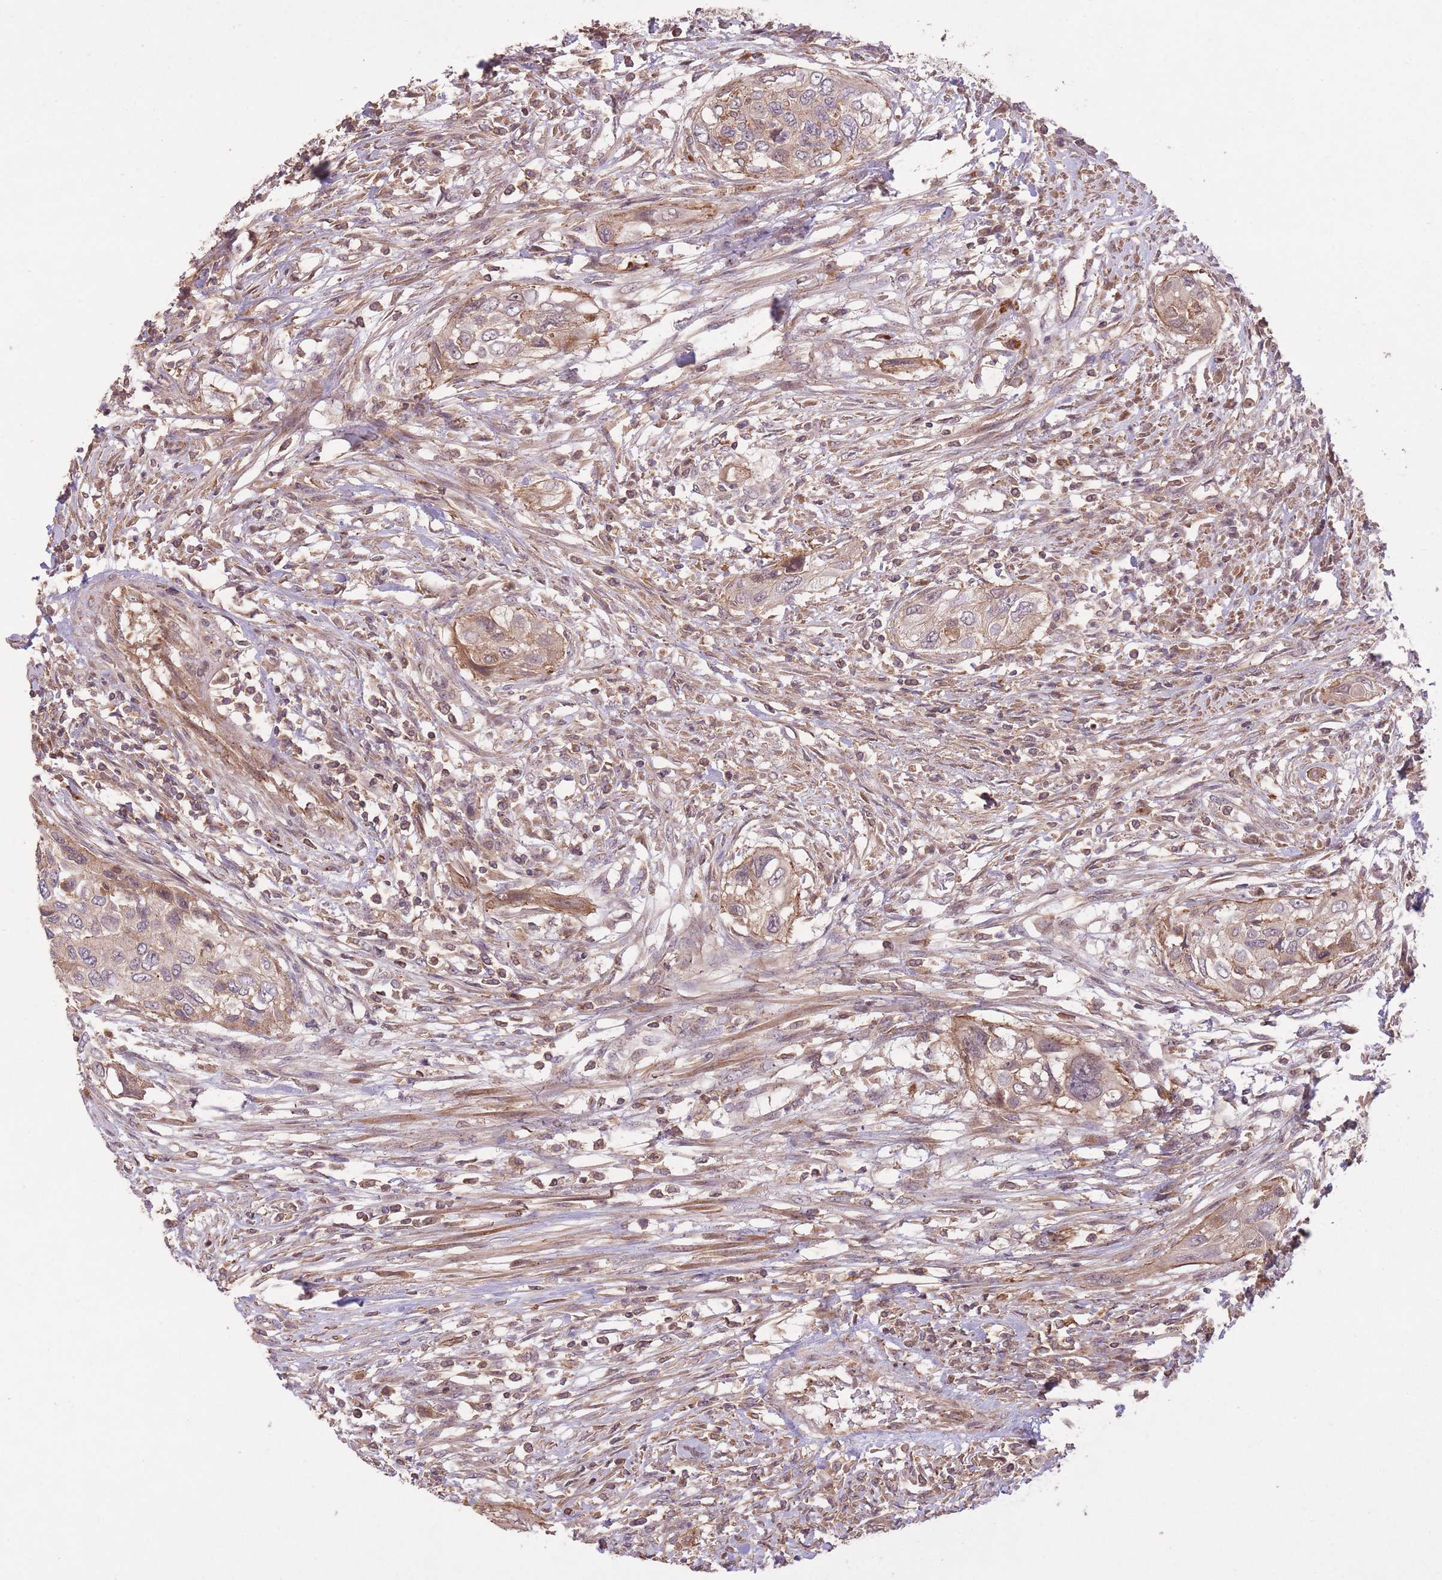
{"staining": {"intensity": "weak", "quantity": ">75%", "location": "cytoplasmic/membranous"}, "tissue": "urothelial cancer", "cell_type": "Tumor cells", "image_type": "cancer", "snomed": [{"axis": "morphology", "description": "Urothelial carcinoma, High grade"}, {"axis": "topography", "description": "Urinary bladder"}], "caption": "Protein staining of high-grade urothelial carcinoma tissue demonstrates weak cytoplasmic/membranous positivity in approximately >75% of tumor cells. The staining was performed using DAB (3,3'-diaminobenzidine) to visualize the protein expression in brown, while the nuclei were stained in blue with hematoxylin (Magnification: 20x).", "gene": "POLR3F", "patient": {"sex": "female", "age": 60}}